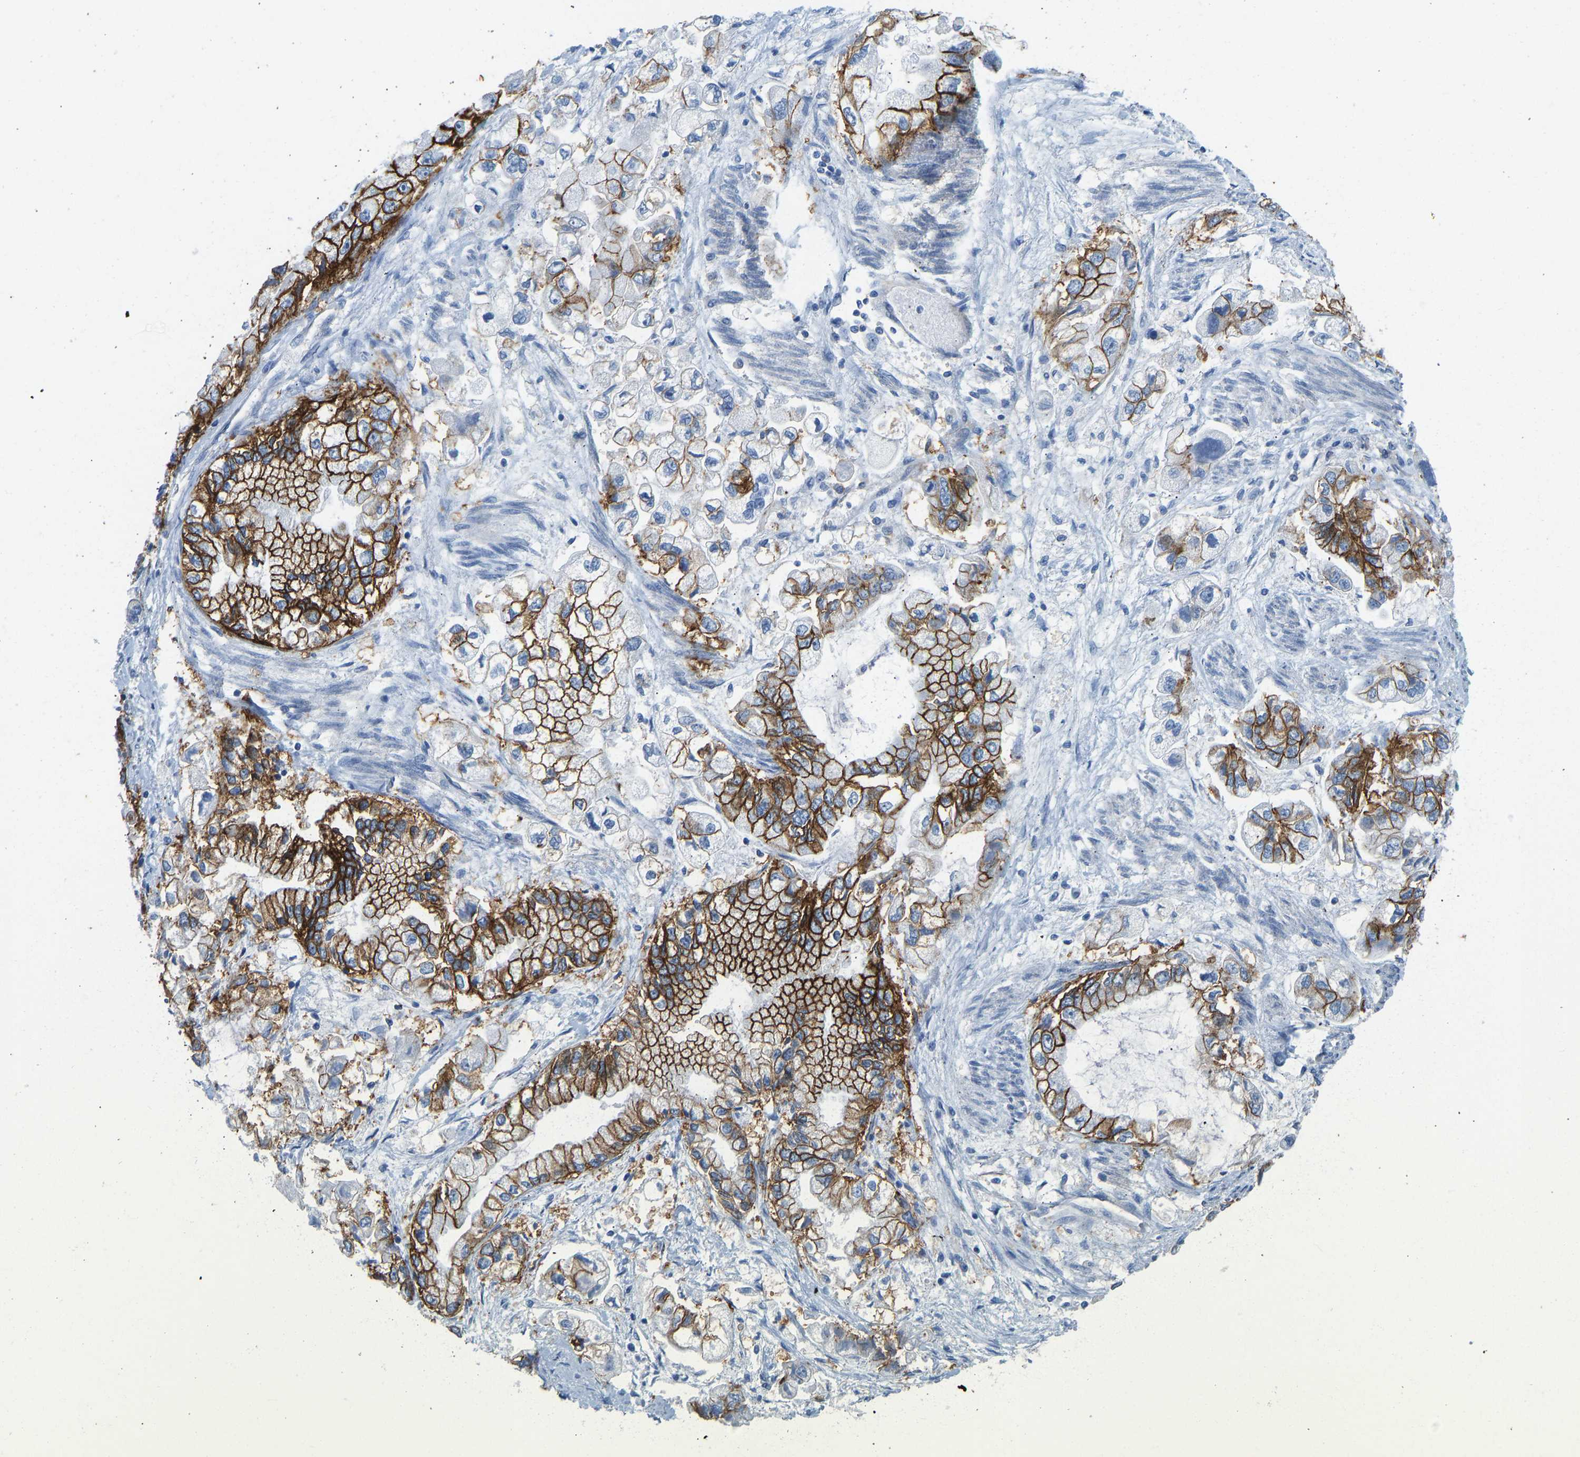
{"staining": {"intensity": "strong", "quantity": ">75%", "location": "cytoplasmic/membranous"}, "tissue": "stomach cancer", "cell_type": "Tumor cells", "image_type": "cancer", "snomed": [{"axis": "morphology", "description": "Normal tissue, NOS"}, {"axis": "morphology", "description": "Adenocarcinoma, NOS"}, {"axis": "topography", "description": "Stomach"}], "caption": "Immunohistochemistry (DAB) staining of human adenocarcinoma (stomach) shows strong cytoplasmic/membranous protein positivity in approximately >75% of tumor cells. (Brightfield microscopy of DAB IHC at high magnification).", "gene": "ATP1A1", "patient": {"sex": "male", "age": 62}}